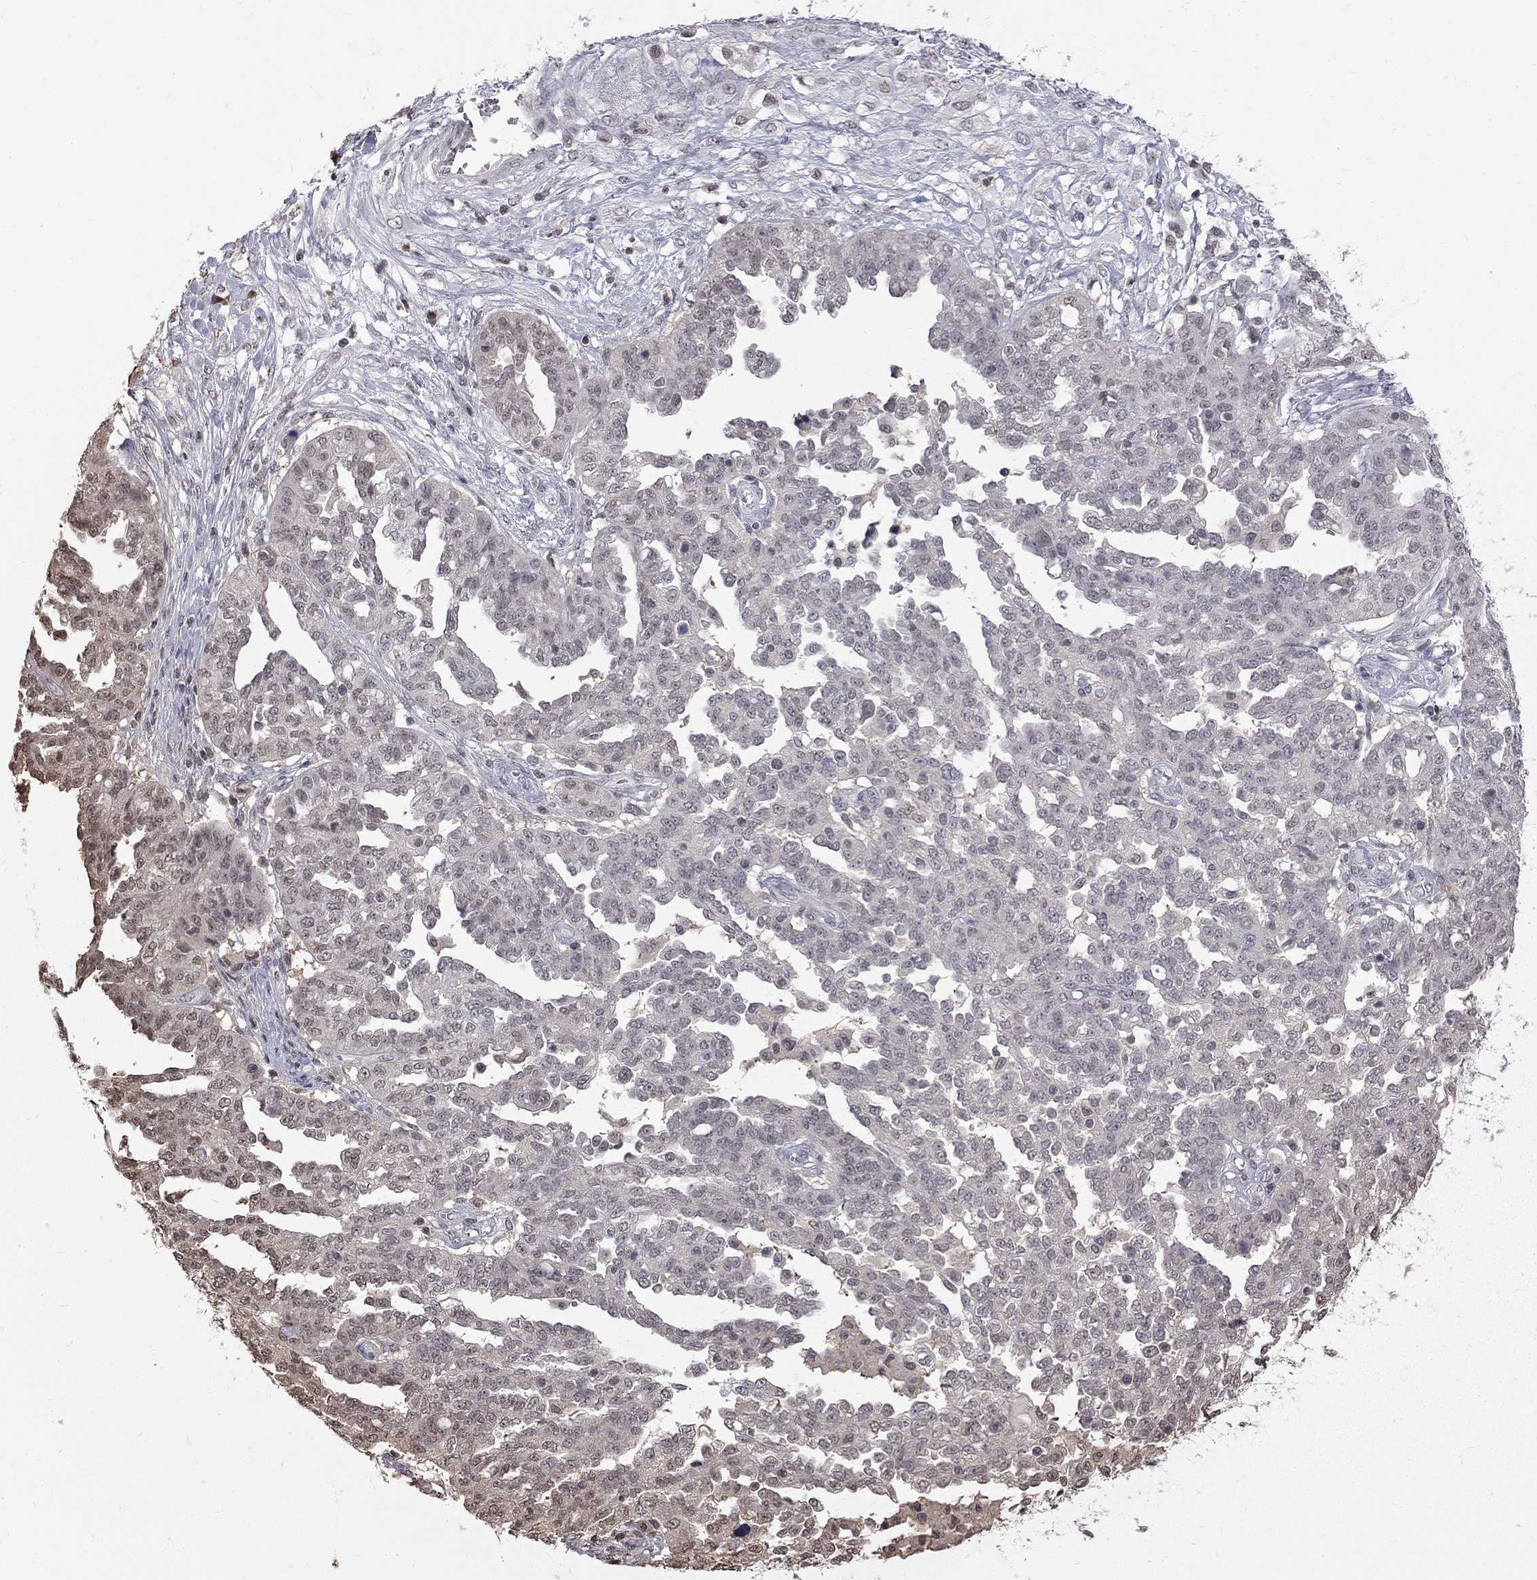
{"staining": {"intensity": "negative", "quantity": "none", "location": "none"}, "tissue": "ovarian cancer", "cell_type": "Tumor cells", "image_type": "cancer", "snomed": [{"axis": "morphology", "description": "Cystadenocarcinoma, serous, NOS"}, {"axis": "topography", "description": "Ovary"}], "caption": "Immunohistochemical staining of ovarian serous cystadenocarcinoma reveals no significant expression in tumor cells.", "gene": "RFWD3", "patient": {"sex": "female", "age": 67}}